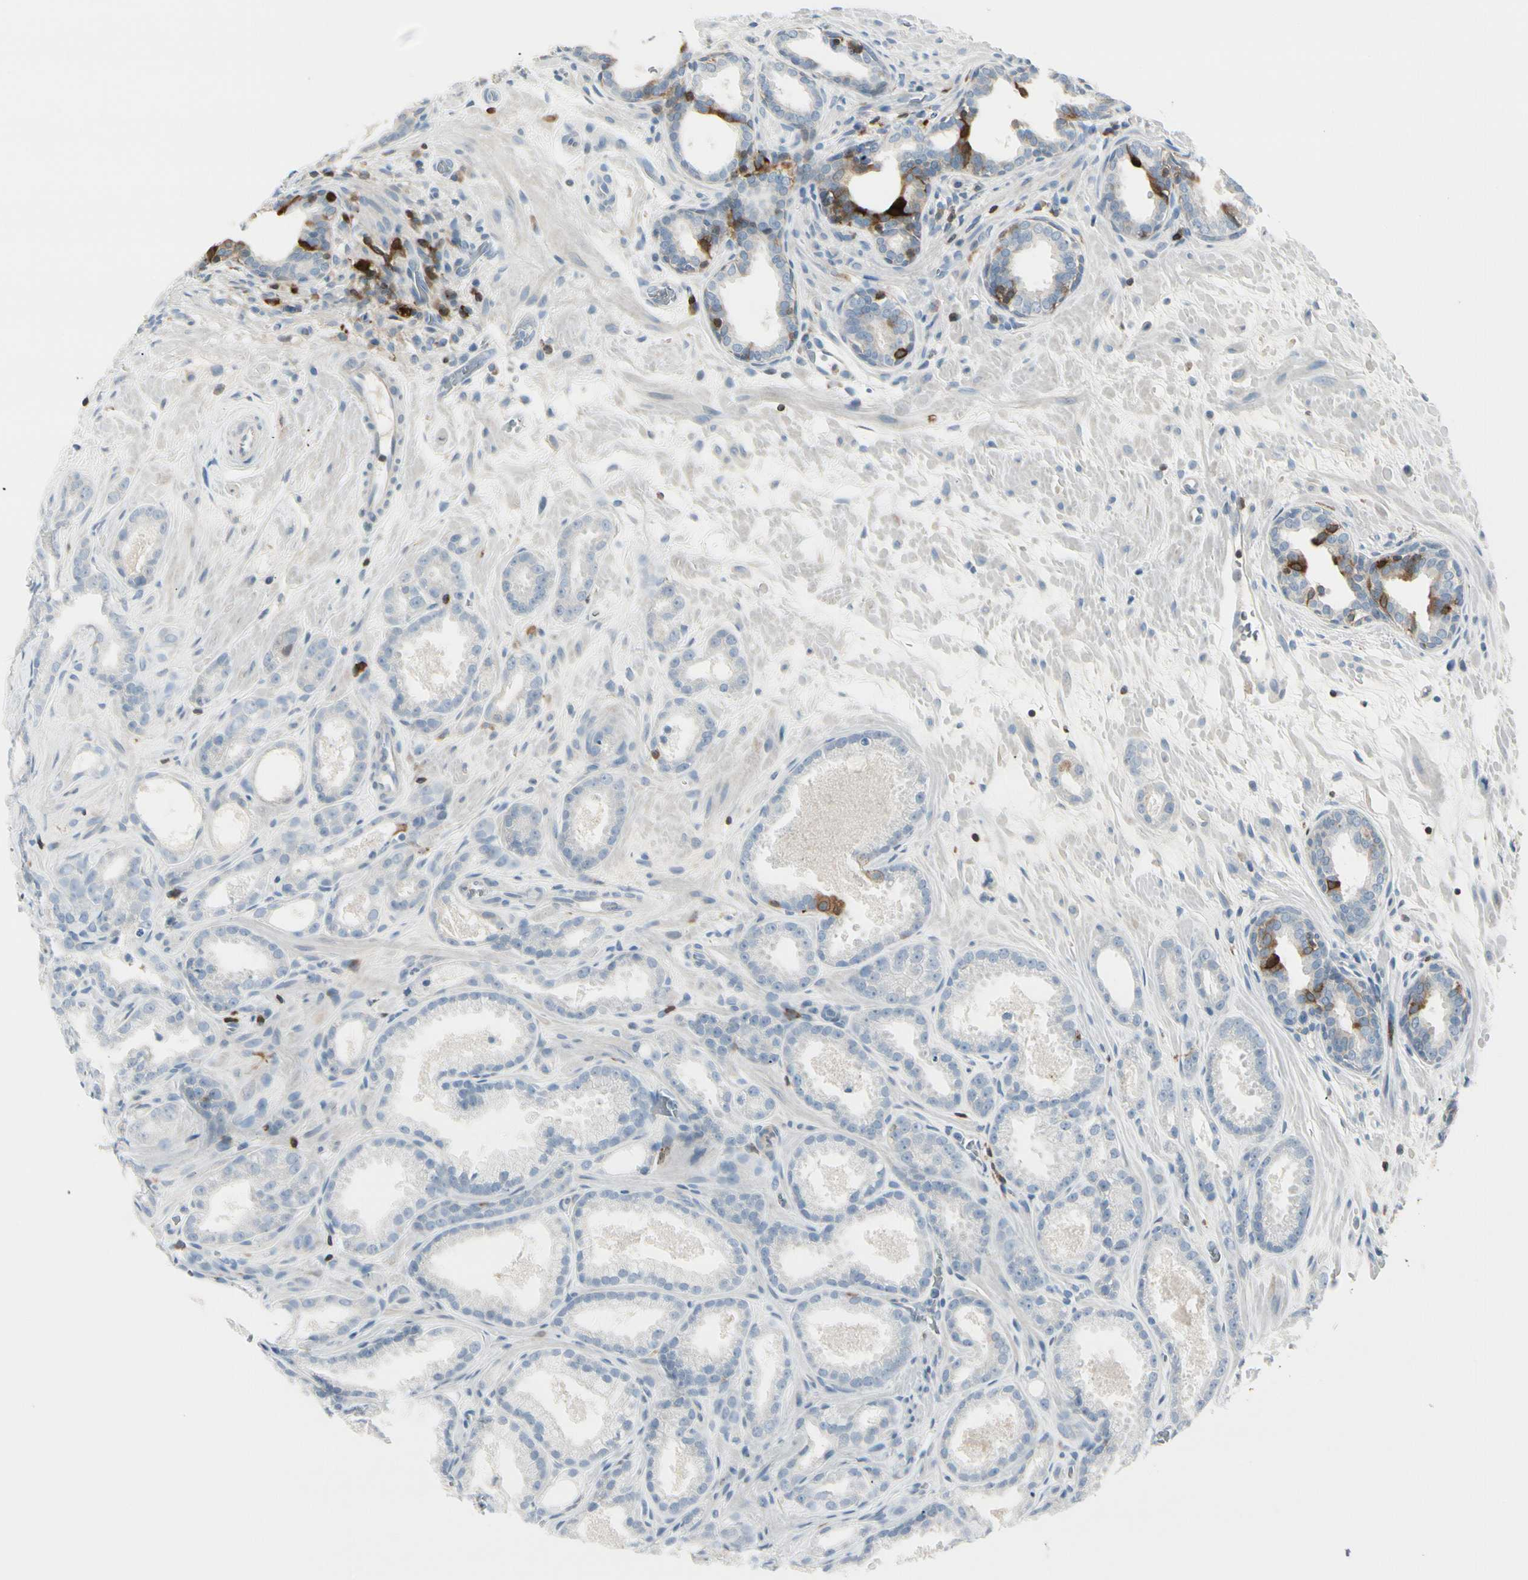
{"staining": {"intensity": "moderate", "quantity": "<25%", "location": "cytoplasmic/membranous"}, "tissue": "prostate cancer", "cell_type": "Tumor cells", "image_type": "cancer", "snomed": [{"axis": "morphology", "description": "Adenocarcinoma, Low grade"}, {"axis": "topography", "description": "Prostate"}], "caption": "Protein analysis of prostate low-grade adenocarcinoma tissue demonstrates moderate cytoplasmic/membranous staining in approximately <25% of tumor cells. The staining was performed using DAB to visualize the protein expression in brown, while the nuclei were stained in blue with hematoxylin (Magnification: 20x).", "gene": "TRAF1", "patient": {"sex": "male", "age": 57}}